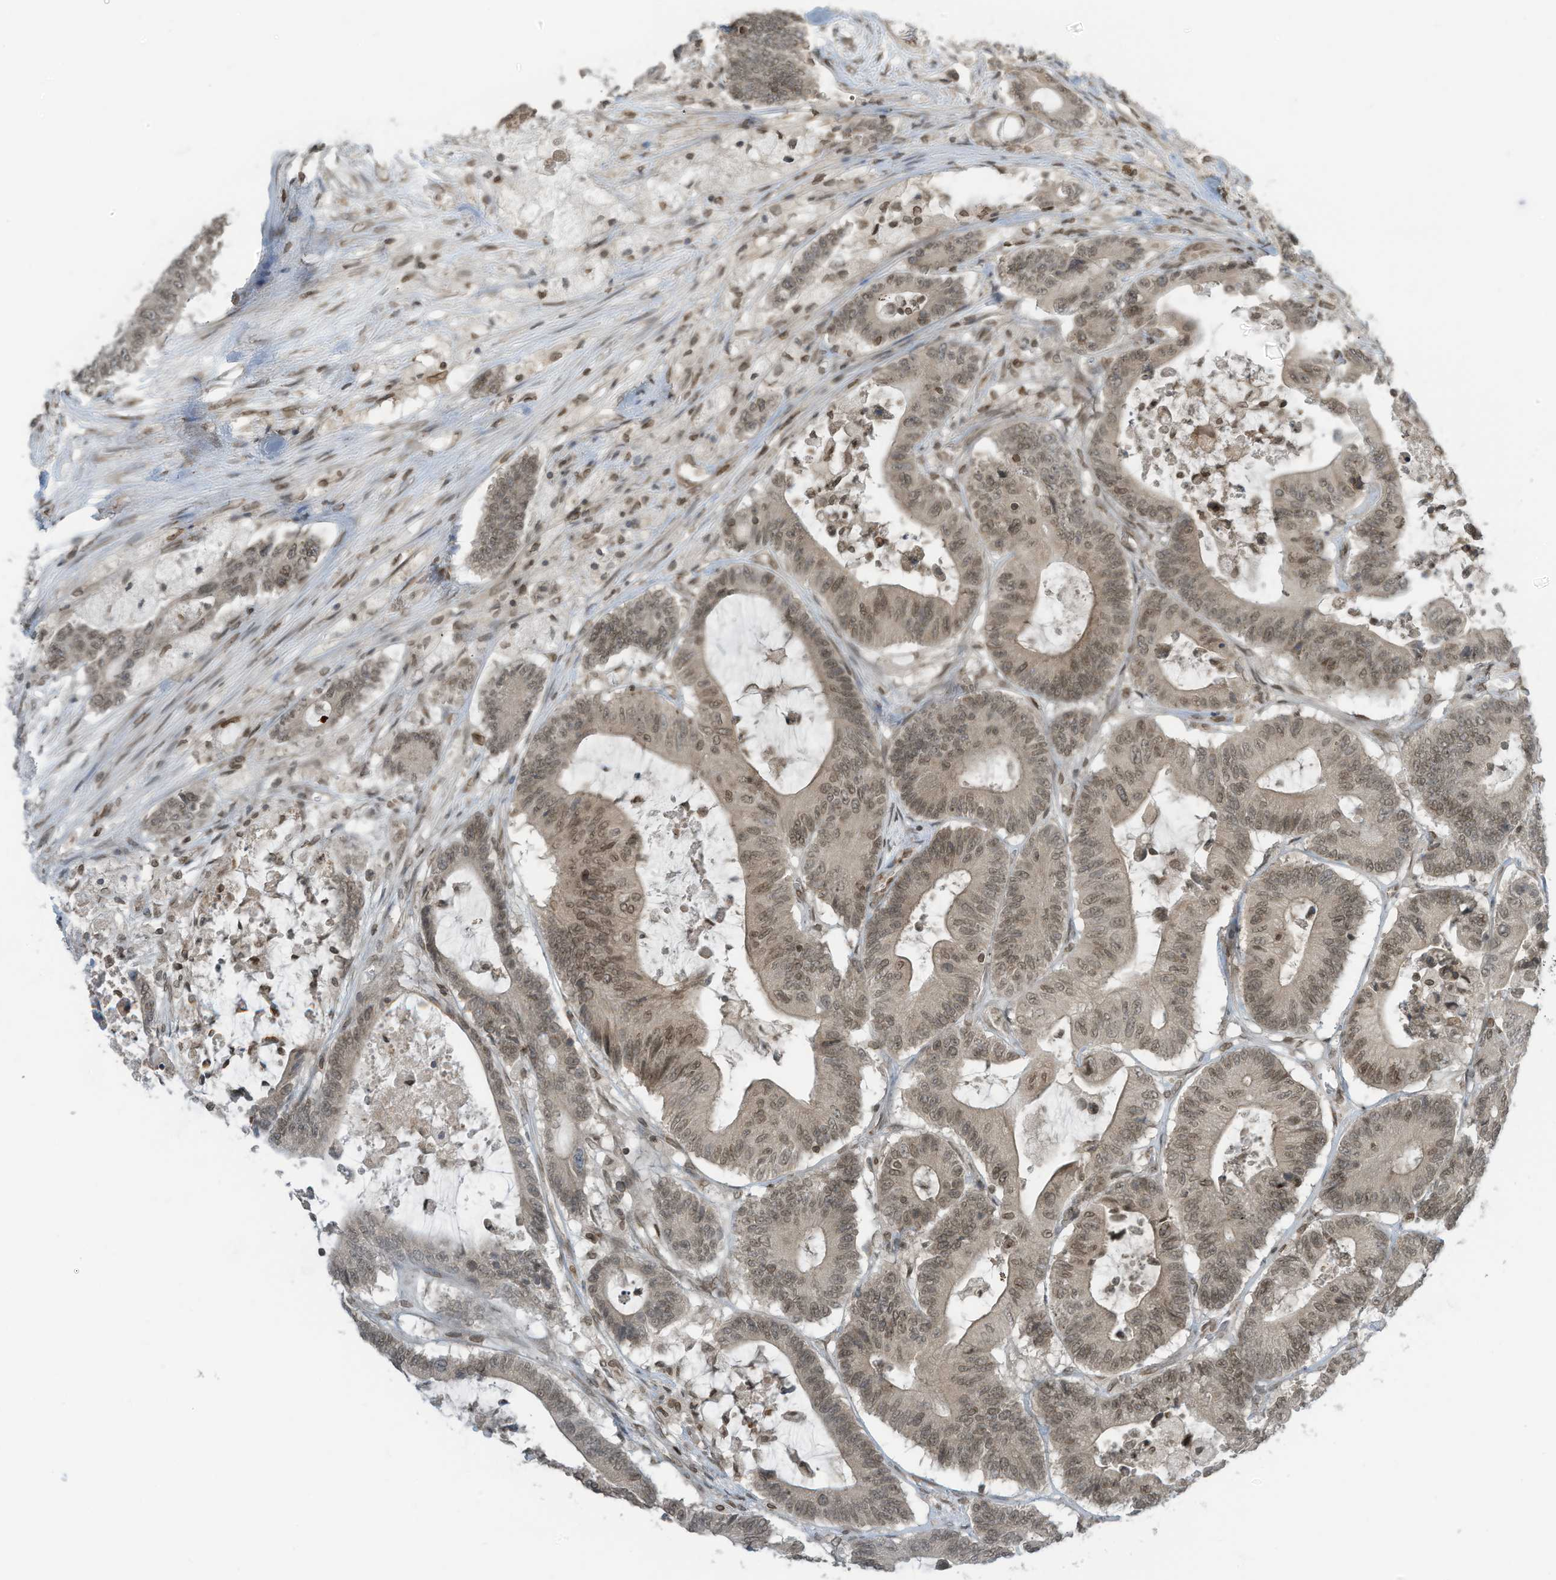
{"staining": {"intensity": "moderate", "quantity": ">75%", "location": "nuclear"}, "tissue": "colorectal cancer", "cell_type": "Tumor cells", "image_type": "cancer", "snomed": [{"axis": "morphology", "description": "Adenocarcinoma, NOS"}, {"axis": "topography", "description": "Colon"}], "caption": "Moderate nuclear expression is seen in approximately >75% of tumor cells in colorectal adenocarcinoma.", "gene": "RABL3", "patient": {"sex": "female", "age": 84}}